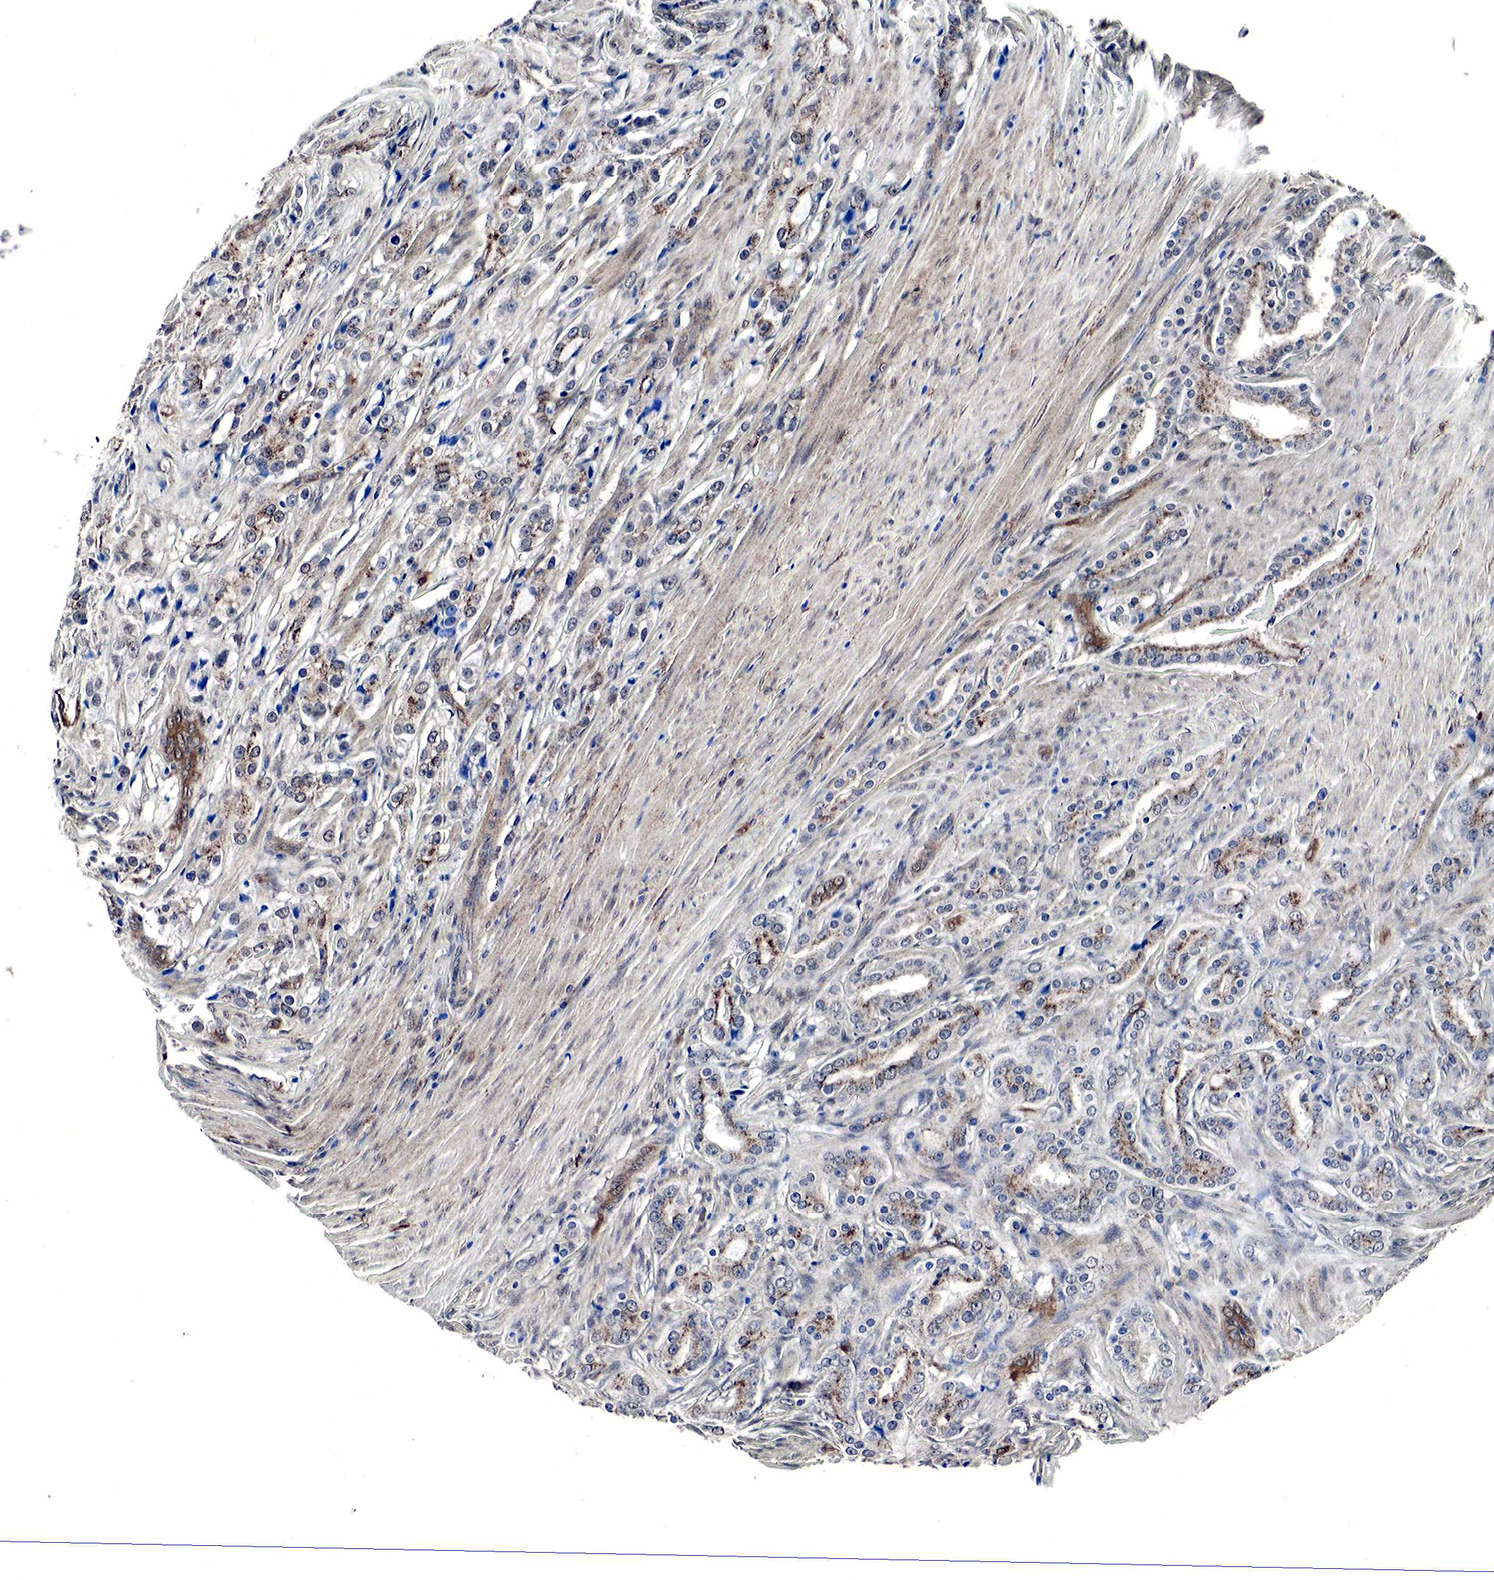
{"staining": {"intensity": "moderate", "quantity": ">75%", "location": "cytoplasmic/membranous"}, "tissue": "prostate cancer", "cell_type": "Tumor cells", "image_type": "cancer", "snomed": [{"axis": "morphology", "description": "Adenocarcinoma, Medium grade"}, {"axis": "topography", "description": "Prostate"}], "caption": "Moderate cytoplasmic/membranous protein expression is present in approximately >75% of tumor cells in prostate cancer (adenocarcinoma (medium-grade)). The staining was performed using DAB (3,3'-diaminobenzidine), with brown indicating positive protein expression. Nuclei are stained blue with hematoxylin.", "gene": "SPIN1", "patient": {"sex": "male", "age": 72}}